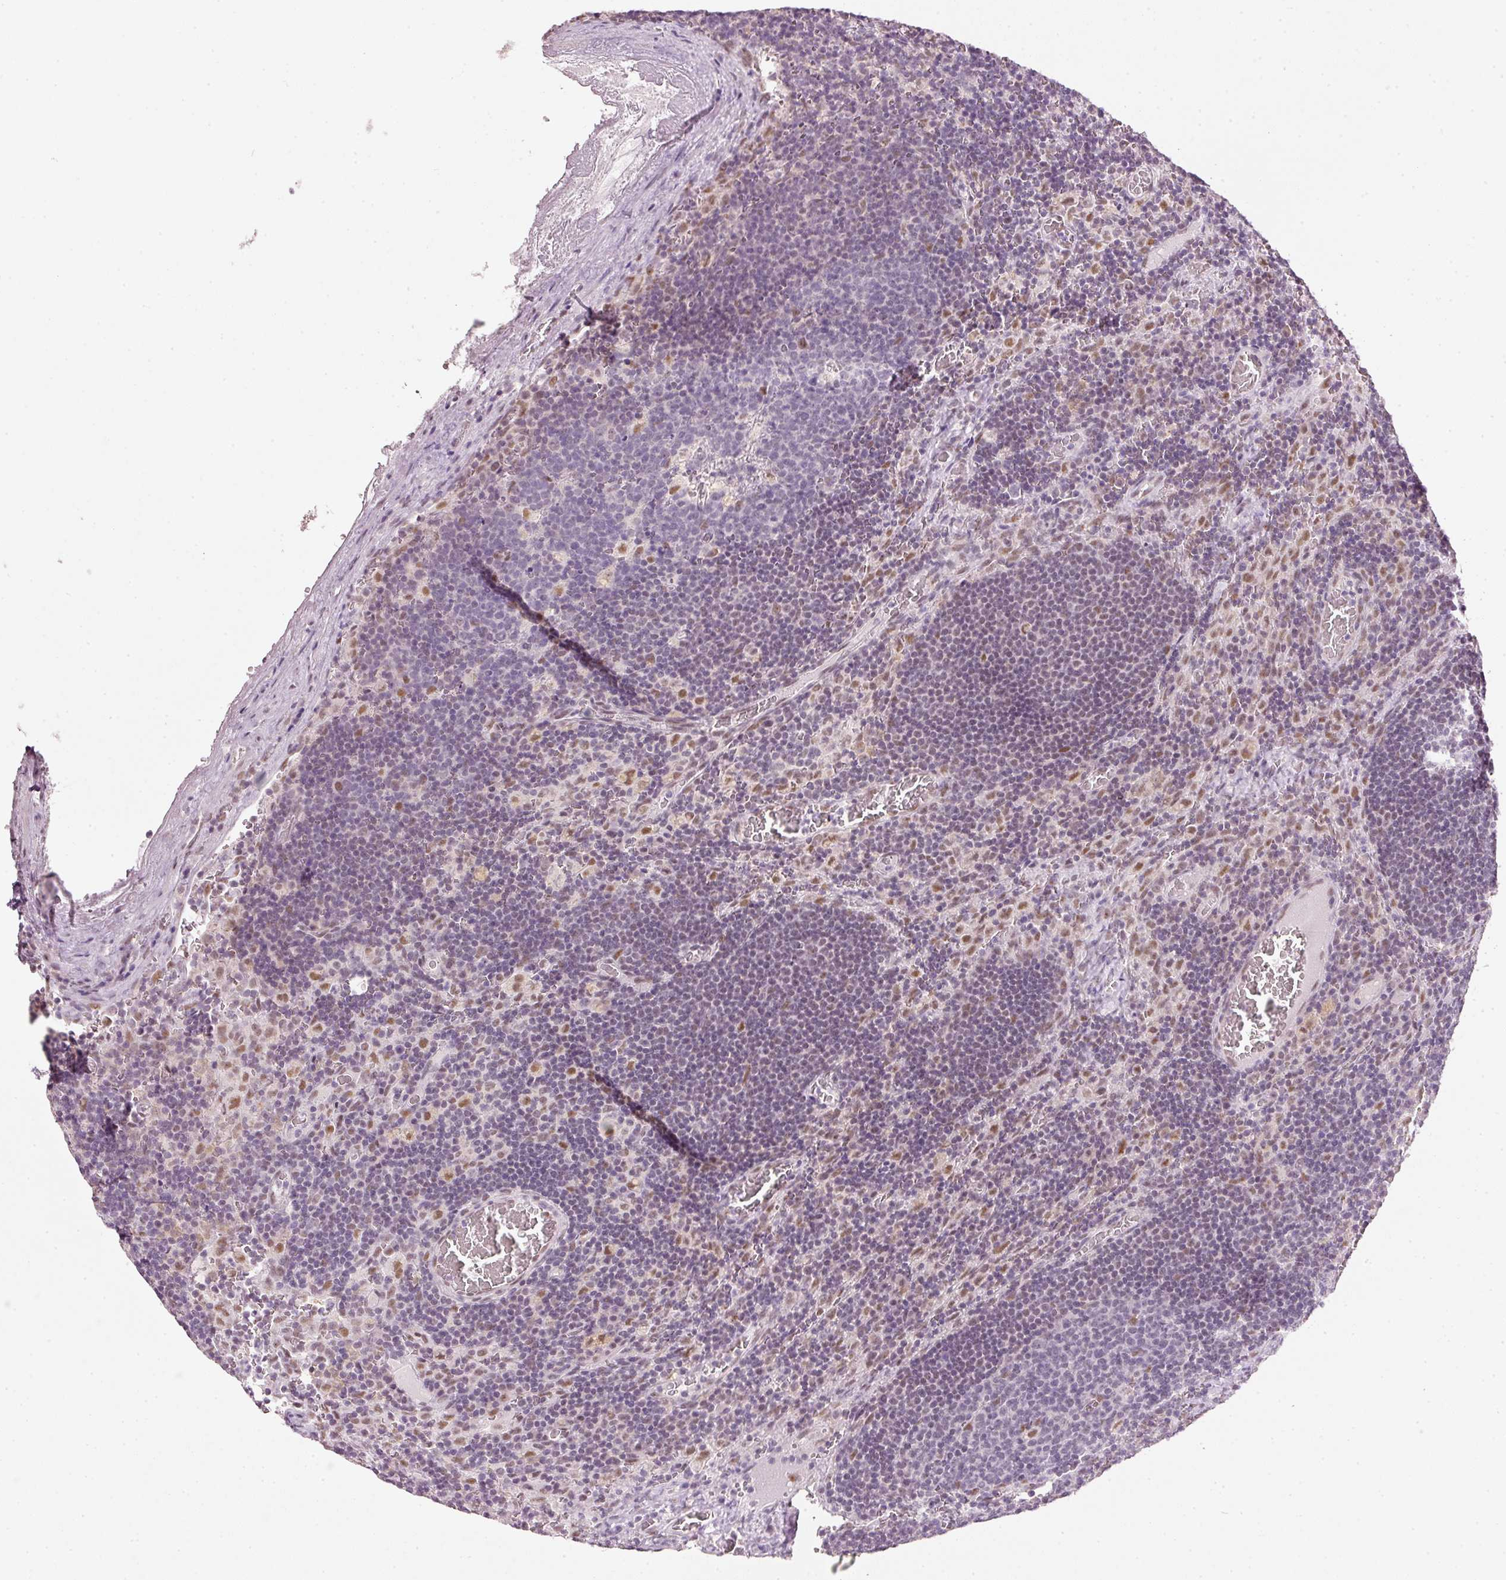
{"staining": {"intensity": "moderate", "quantity": "<25%", "location": "nuclear"}, "tissue": "lymph node", "cell_type": "Germinal center cells", "image_type": "normal", "snomed": [{"axis": "morphology", "description": "Normal tissue, NOS"}, {"axis": "topography", "description": "Lymph node"}], "caption": "Germinal center cells demonstrate moderate nuclear staining in approximately <25% of cells in unremarkable lymph node. (Brightfield microscopy of DAB IHC at high magnification).", "gene": "FSTL3", "patient": {"sex": "male", "age": 50}}